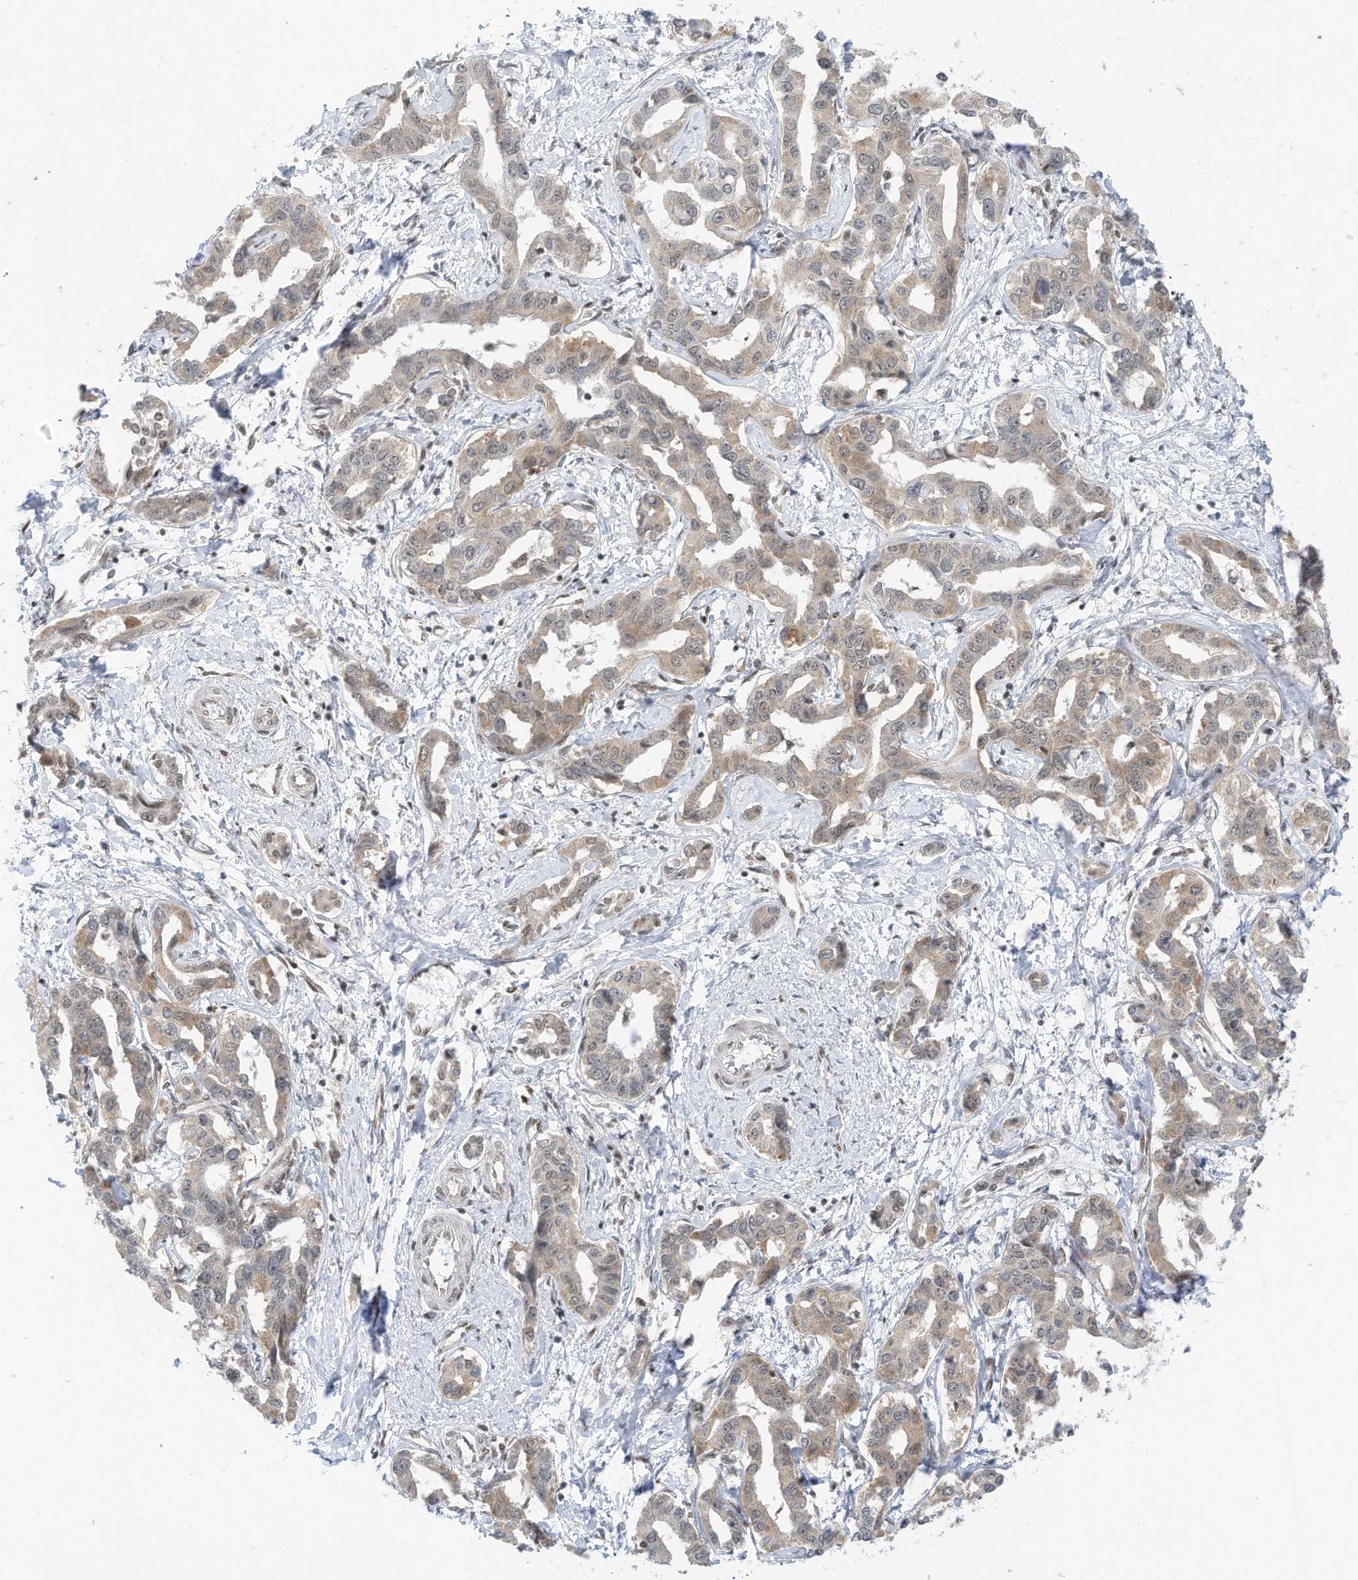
{"staining": {"intensity": "moderate", "quantity": "25%-75%", "location": "cytoplasmic/membranous"}, "tissue": "liver cancer", "cell_type": "Tumor cells", "image_type": "cancer", "snomed": [{"axis": "morphology", "description": "Cholangiocarcinoma"}, {"axis": "topography", "description": "Liver"}], "caption": "Liver cancer (cholangiocarcinoma) stained with IHC exhibits moderate cytoplasmic/membranous positivity in approximately 25%-75% of tumor cells.", "gene": "AURKAIP1", "patient": {"sex": "male", "age": 59}}